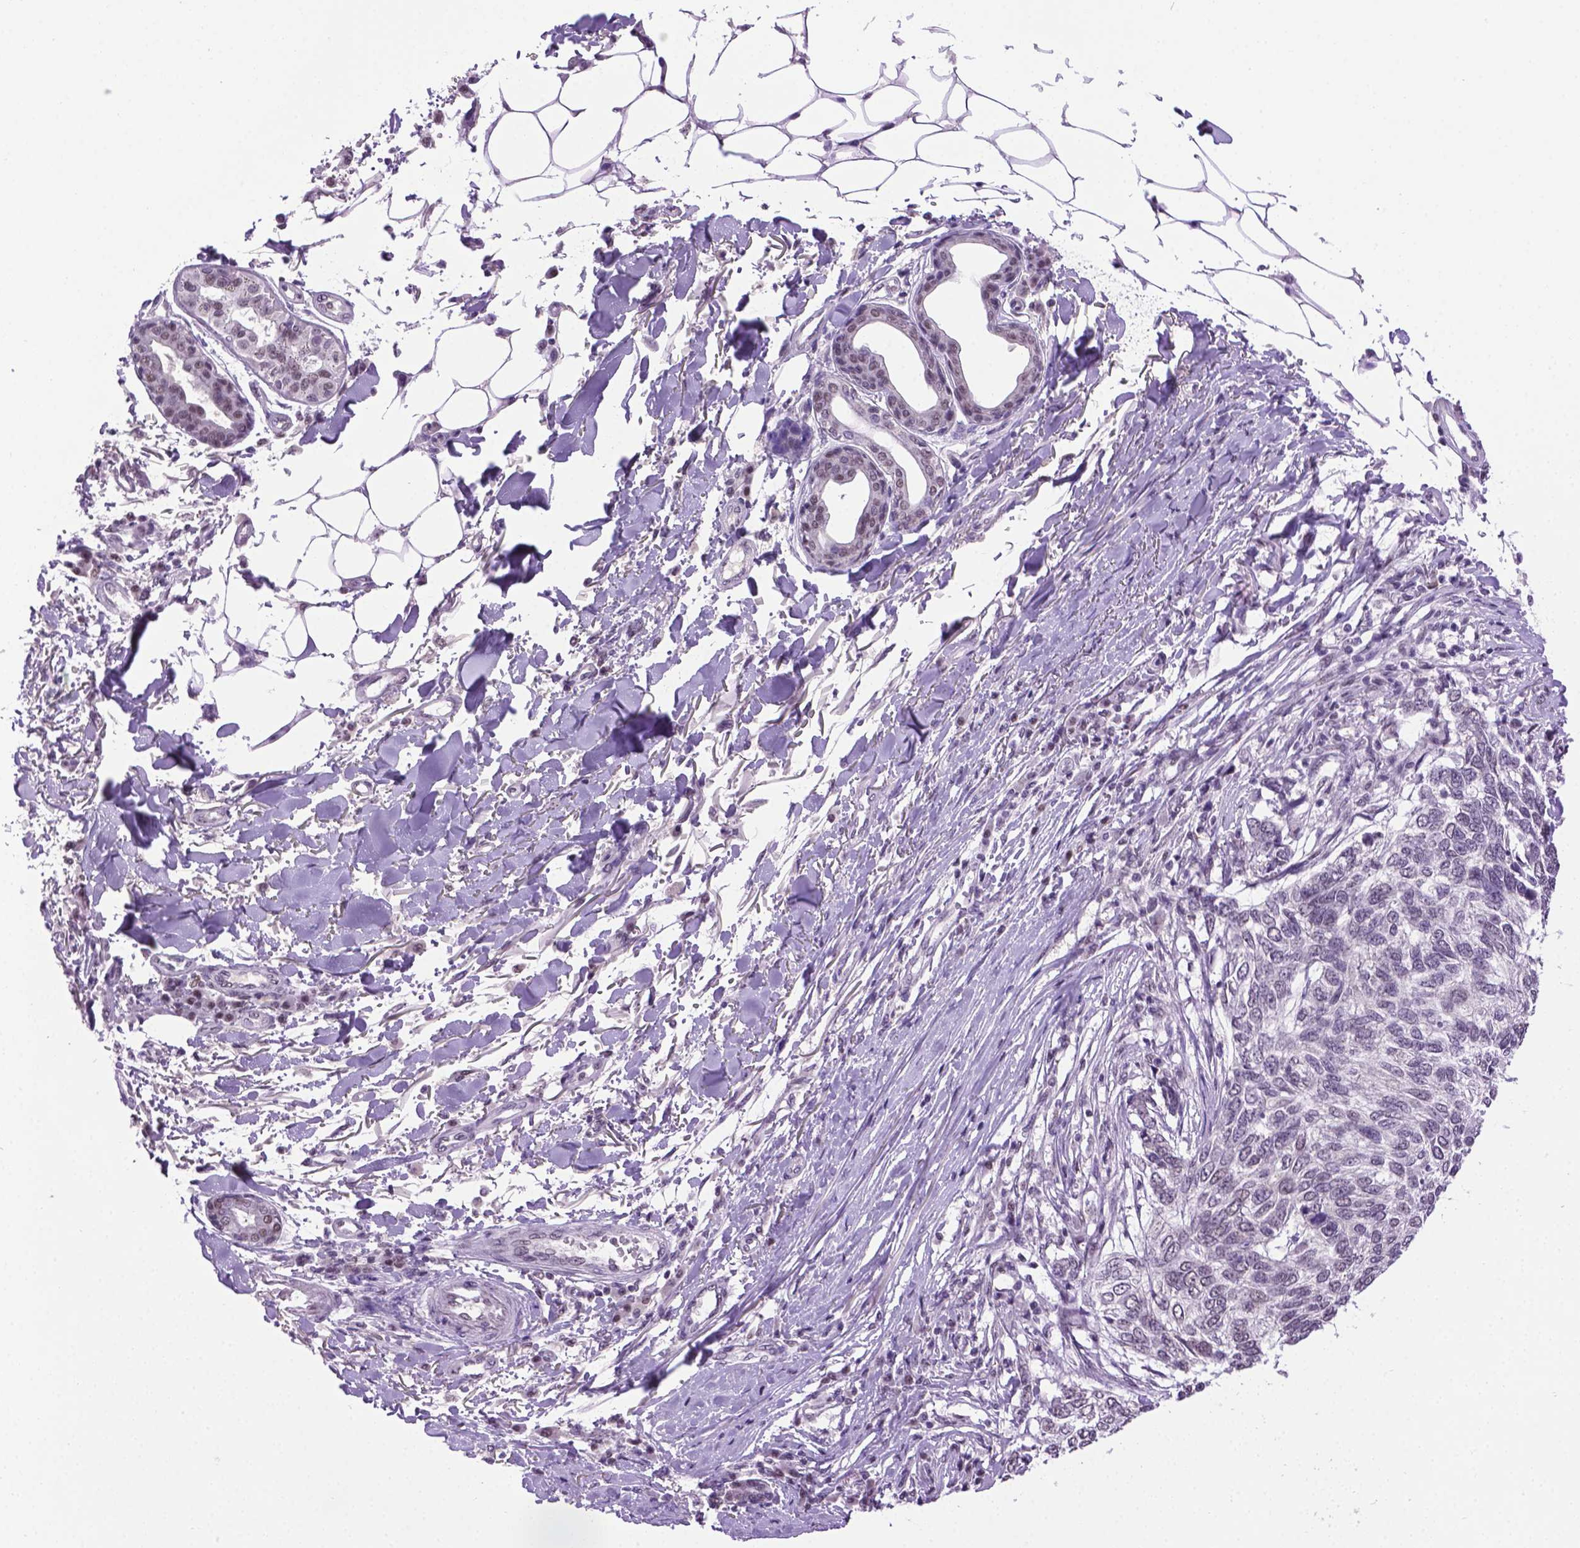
{"staining": {"intensity": "negative", "quantity": "none", "location": "none"}, "tissue": "skin cancer", "cell_type": "Tumor cells", "image_type": "cancer", "snomed": [{"axis": "morphology", "description": "Basal cell carcinoma"}, {"axis": "topography", "description": "Skin"}], "caption": "There is no significant positivity in tumor cells of skin cancer (basal cell carcinoma). Nuclei are stained in blue.", "gene": "ABI2", "patient": {"sex": "female", "age": 65}}